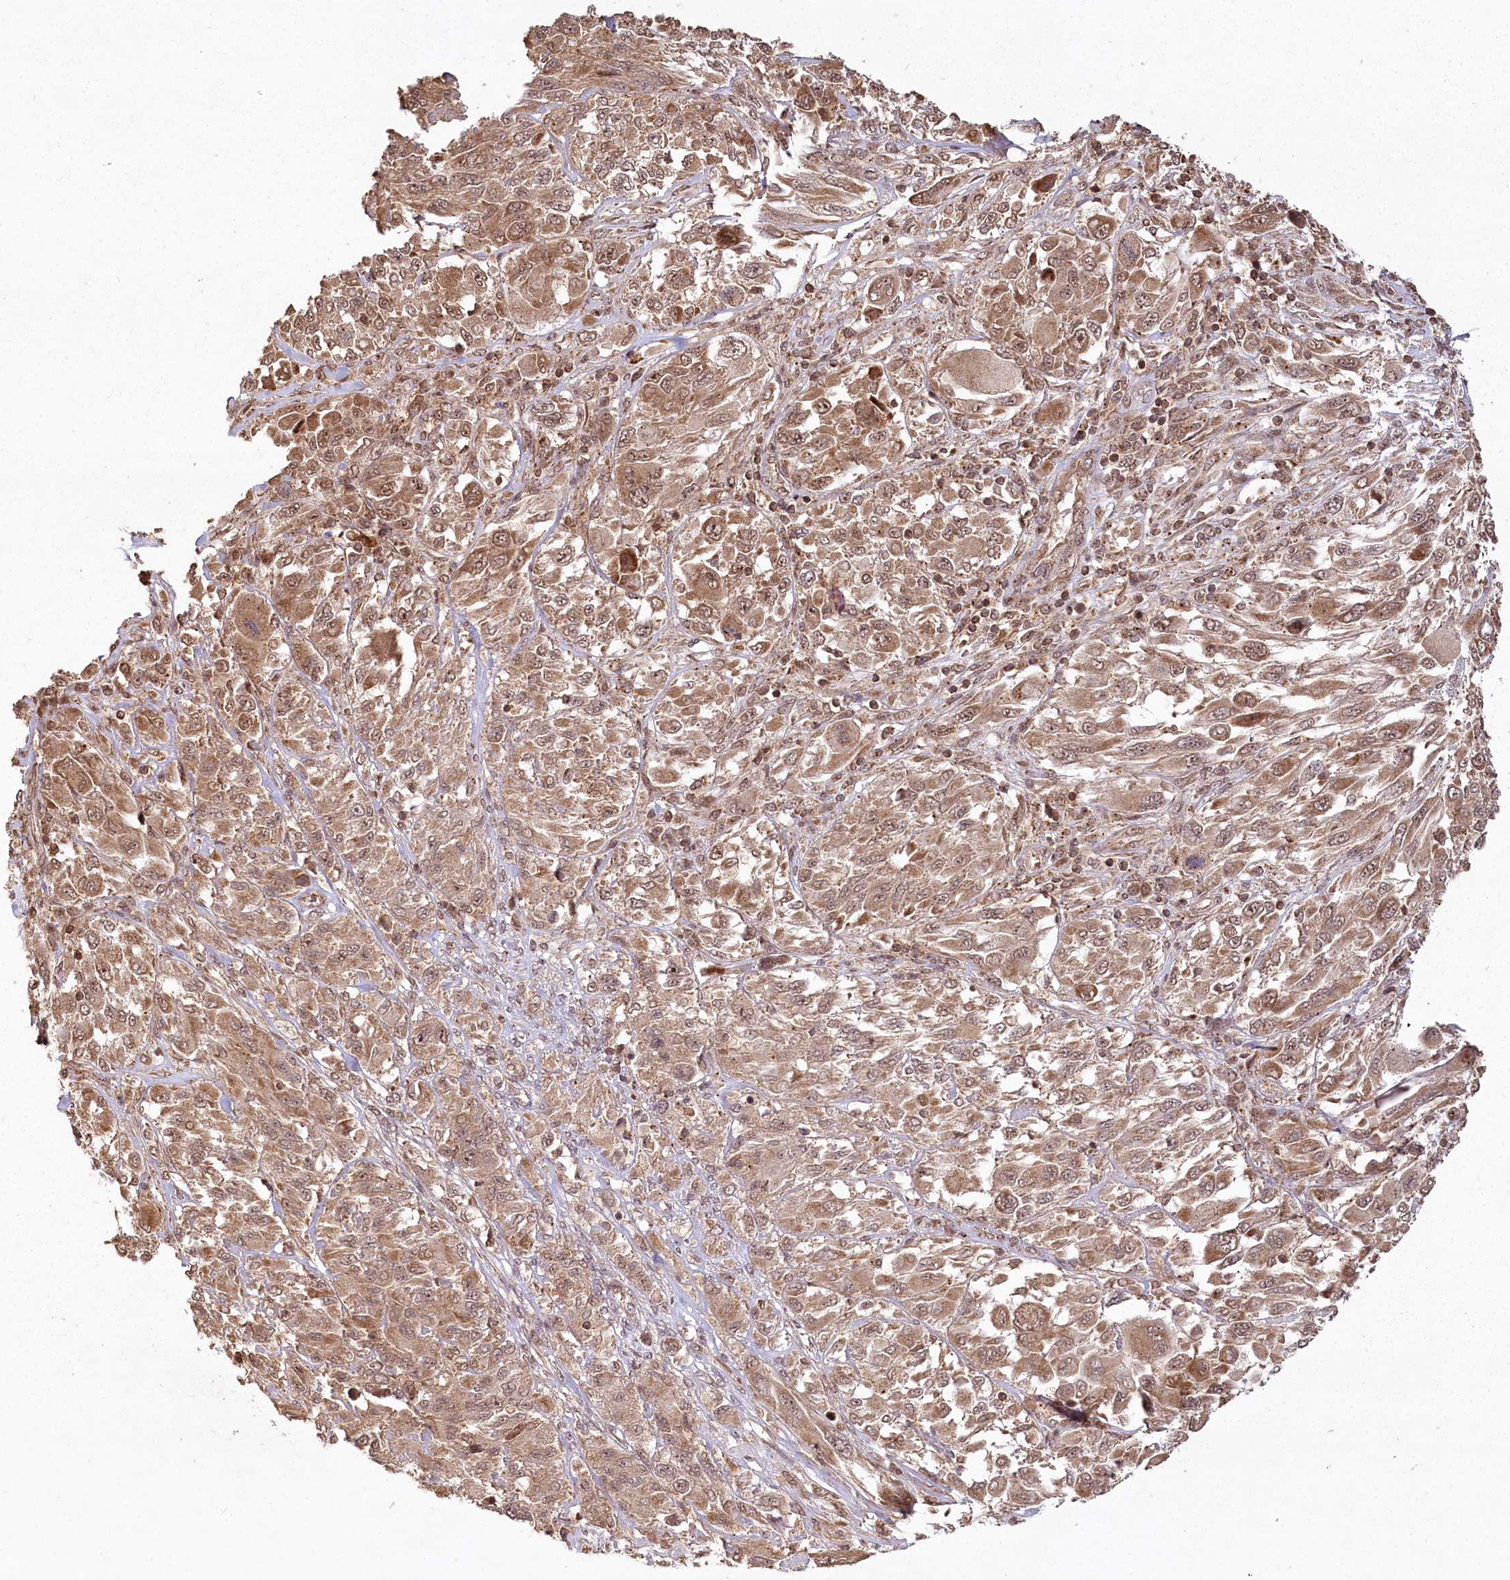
{"staining": {"intensity": "moderate", "quantity": ">75%", "location": "cytoplasmic/membranous,nuclear"}, "tissue": "melanoma", "cell_type": "Tumor cells", "image_type": "cancer", "snomed": [{"axis": "morphology", "description": "Malignant melanoma, NOS"}, {"axis": "topography", "description": "Skin"}], "caption": "Human malignant melanoma stained with a protein marker demonstrates moderate staining in tumor cells.", "gene": "MICU1", "patient": {"sex": "female", "age": 91}}